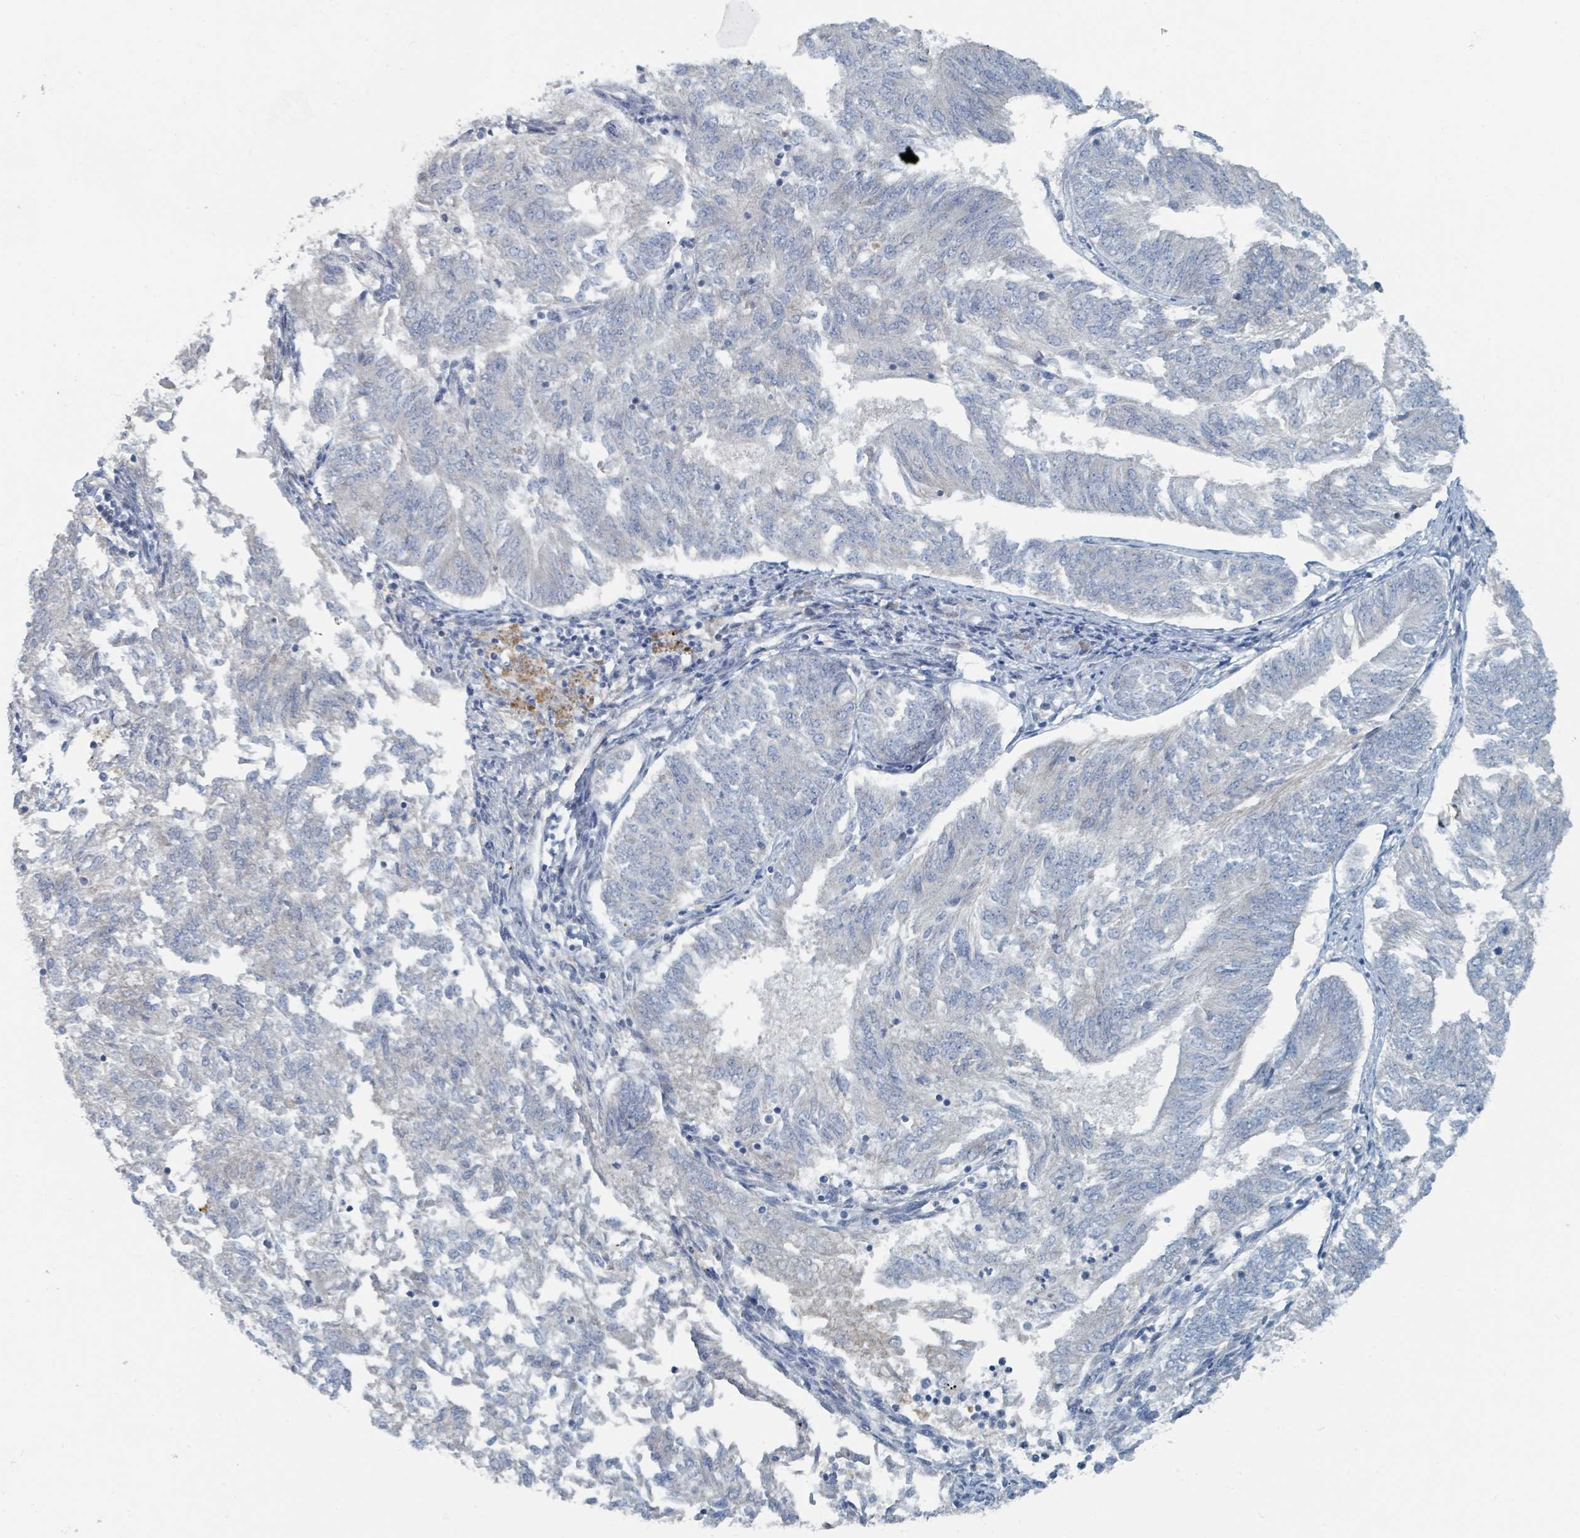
{"staining": {"intensity": "negative", "quantity": "none", "location": "none"}, "tissue": "endometrial cancer", "cell_type": "Tumor cells", "image_type": "cancer", "snomed": [{"axis": "morphology", "description": "Adenocarcinoma, NOS"}, {"axis": "topography", "description": "Endometrium"}], "caption": "Tumor cells are negative for protein expression in human endometrial cancer. The staining was performed using DAB (3,3'-diaminobenzidine) to visualize the protein expression in brown, while the nuclei were stained in blue with hematoxylin (Magnification: 20x).", "gene": "RASA4", "patient": {"sex": "female", "age": 58}}